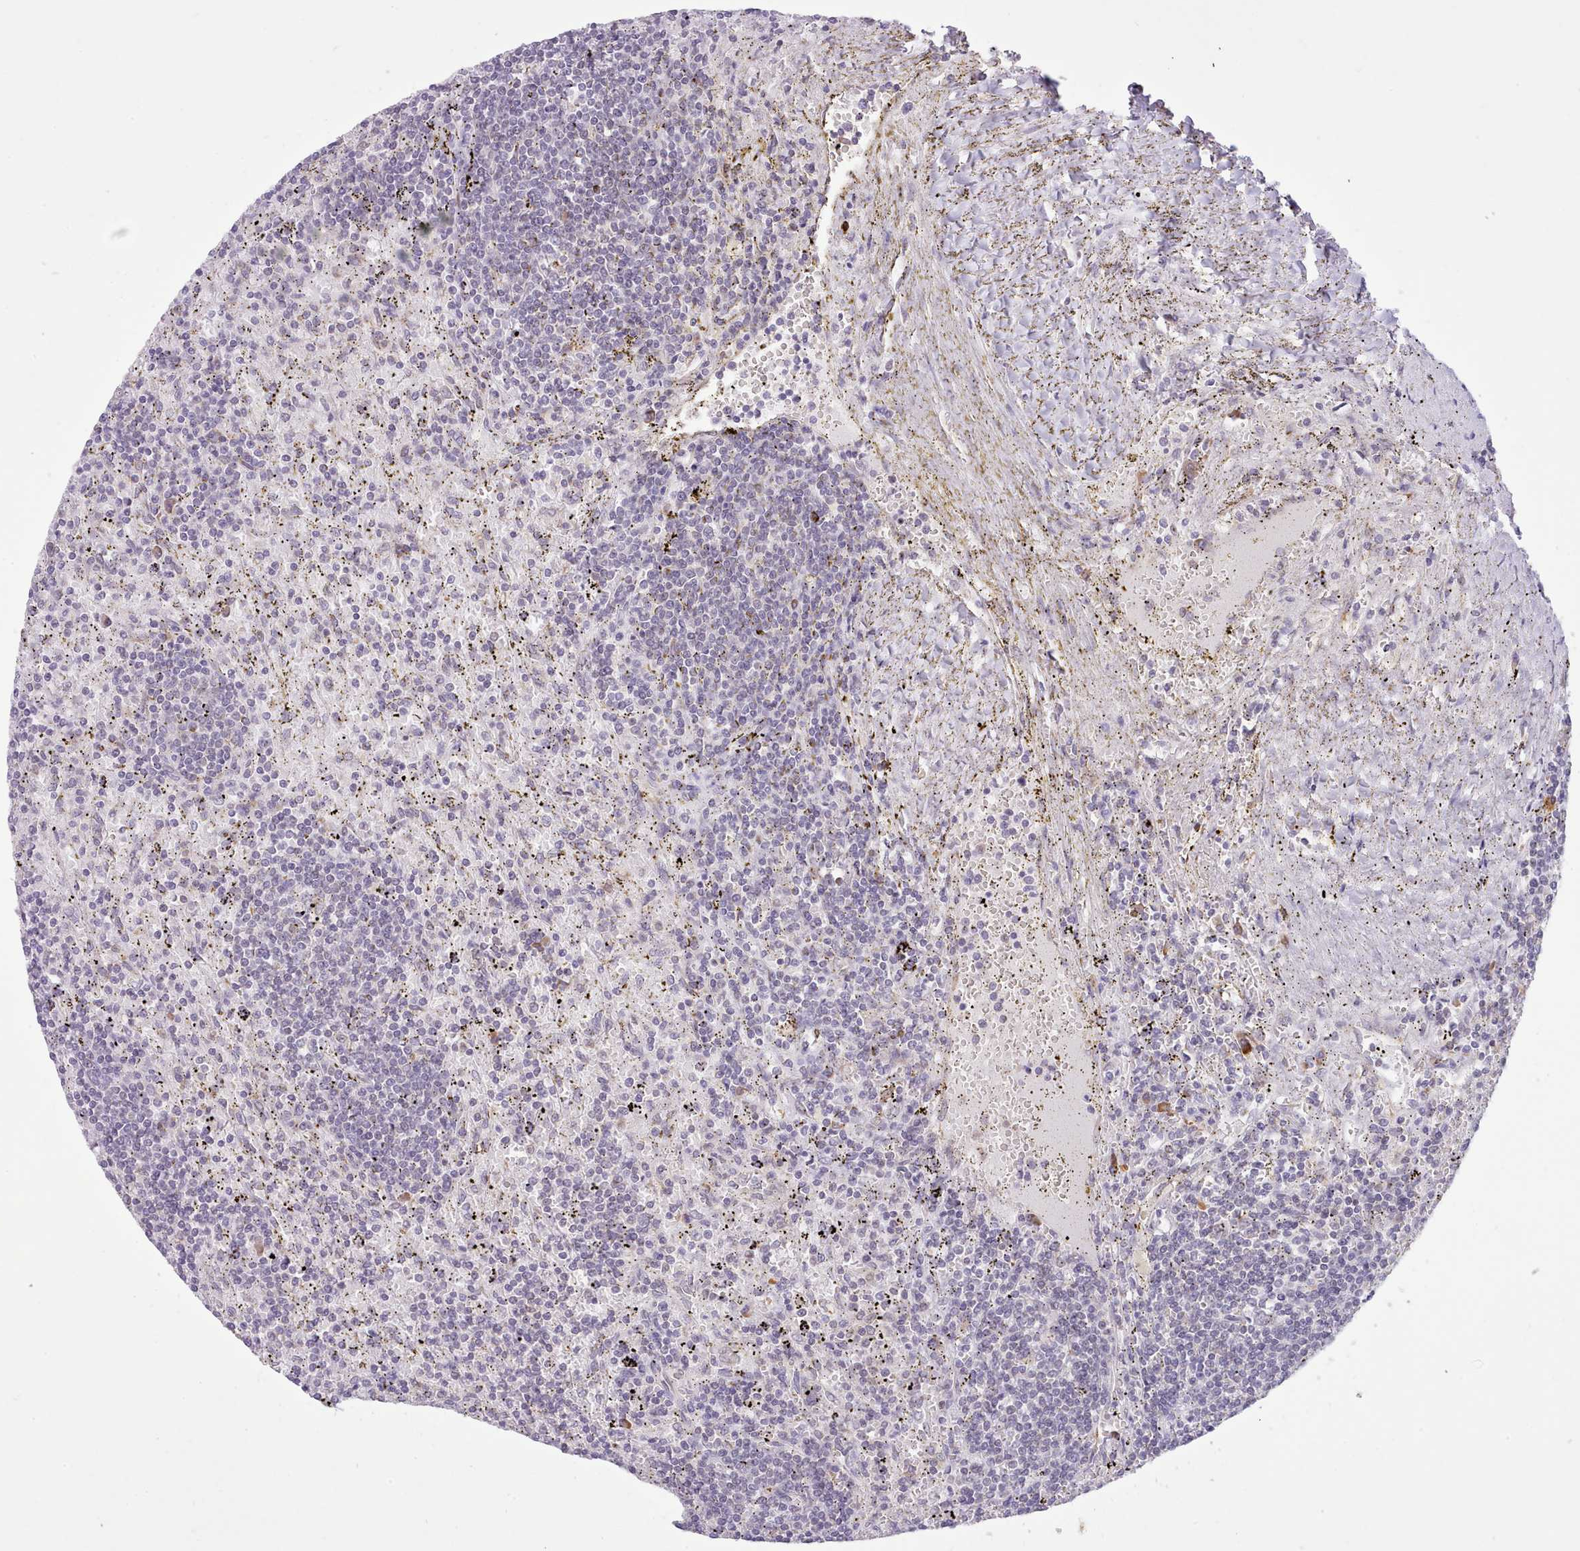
{"staining": {"intensity": "negative", "quantity": "none", "location": "none"}, "tissue": "lymphoma", "cell_type": "Tumor cells", "image_type": "cancer", "snomed": [{"axis": "morphology", "description": "Malignant lymphoma, non-Hodgkin's type, Low grade"}, {"axis": "topography", "description": "Spleen"}], "caption": "Malignant lymphoma, non-Hodgkin's type (low-grade) stained for a protein using immunohistochemistry (IHC) shows no staining tumor cells.", "gene": "SEC61B", "patient": {"sex": "male", "age": 76}}